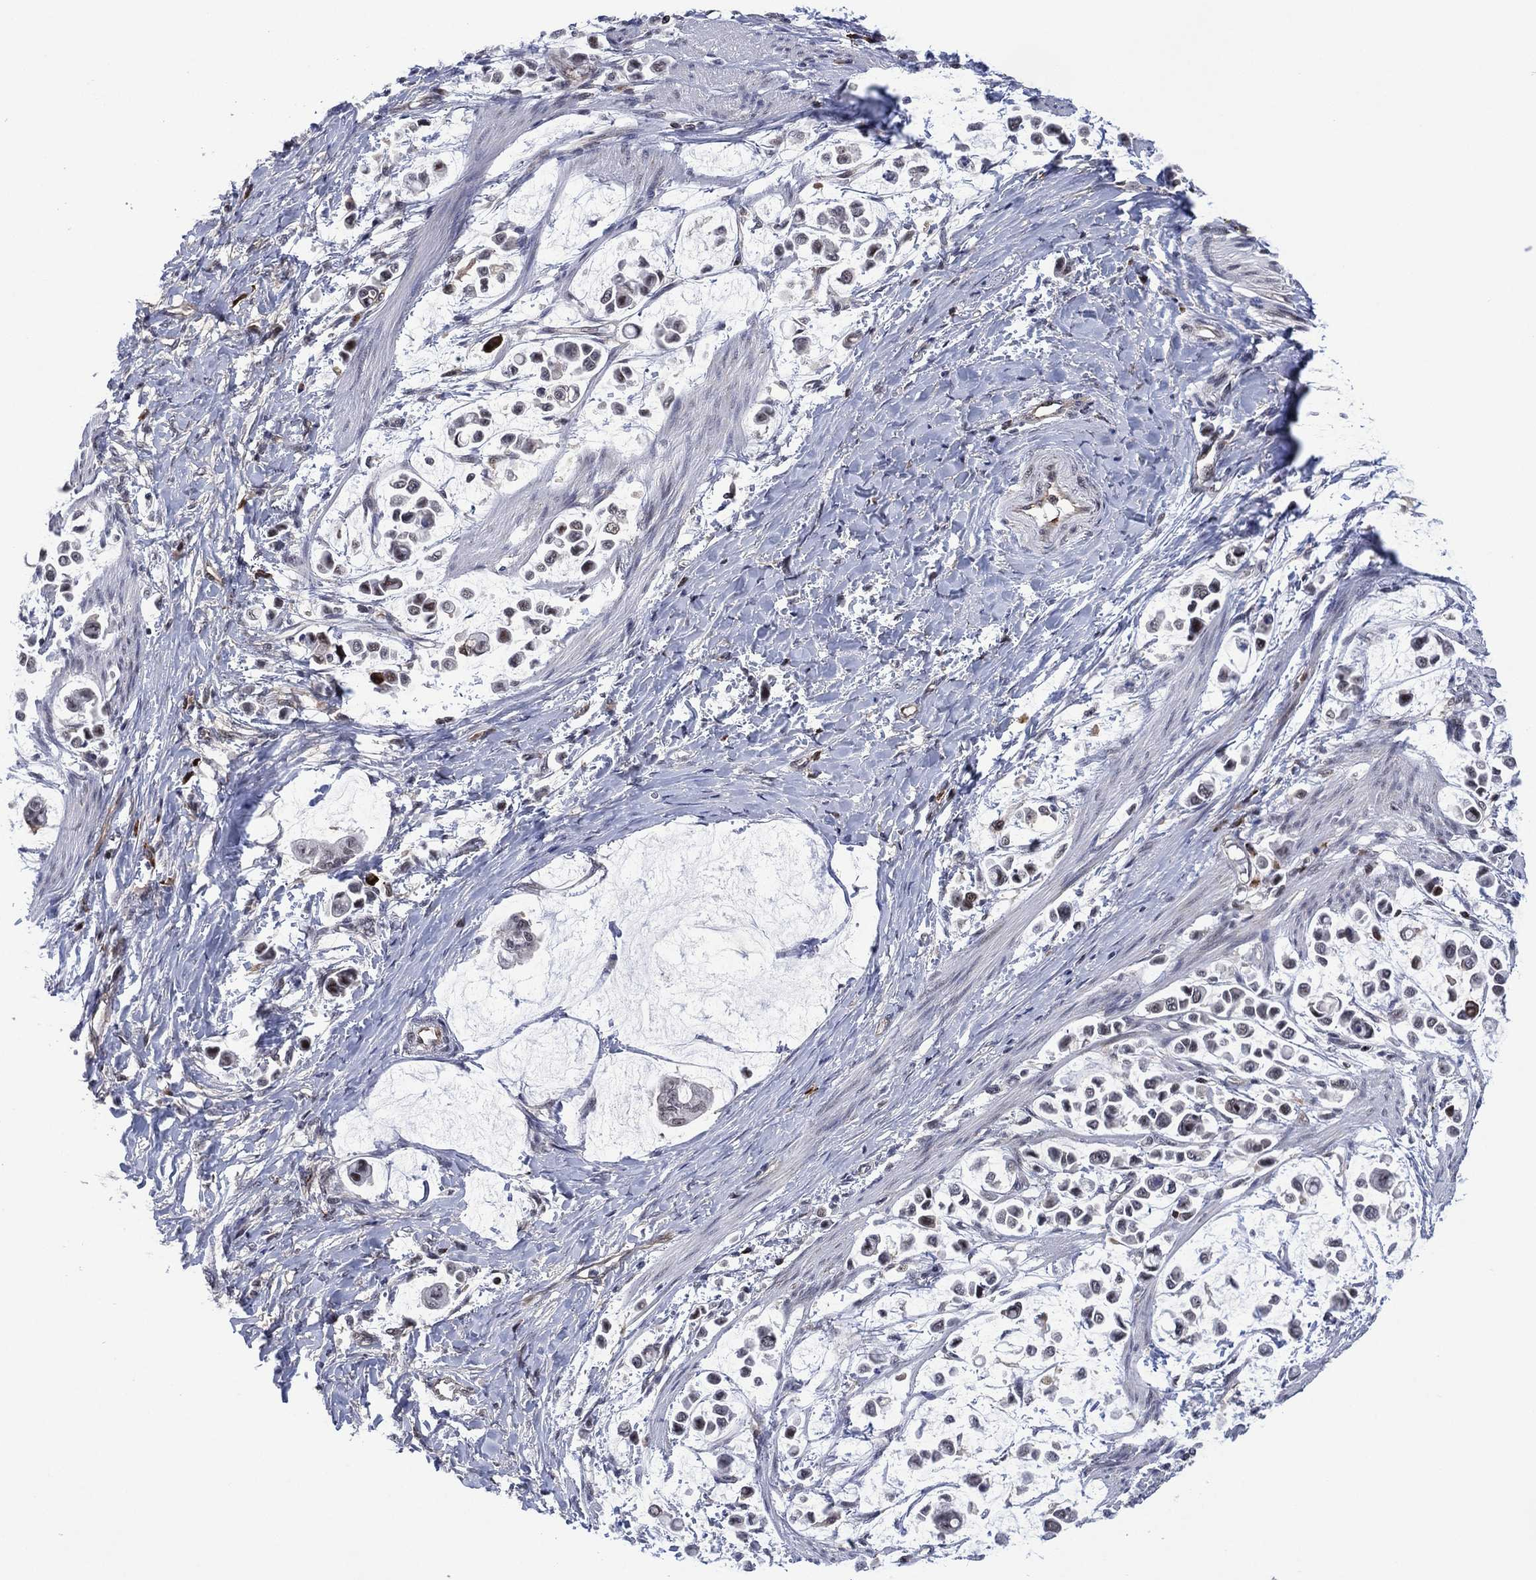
{"staining": {"intensity": "negative", "quantity": "none", "location": "none"}, "tissue": "stomach cancer", "cell_type": "Tumor cells", "image_type": "cancer", "snomed": [{"axis": "morphology", "description": "Adenocarcinoma, NOS"}, {"axis": "topography", "description": "Stomach"}], "caption": "Tumor cells show no significant expression in stomach adenocarcinoma.", "gene": "DPP4", "patient": {"sex": "male", "age": 82}}